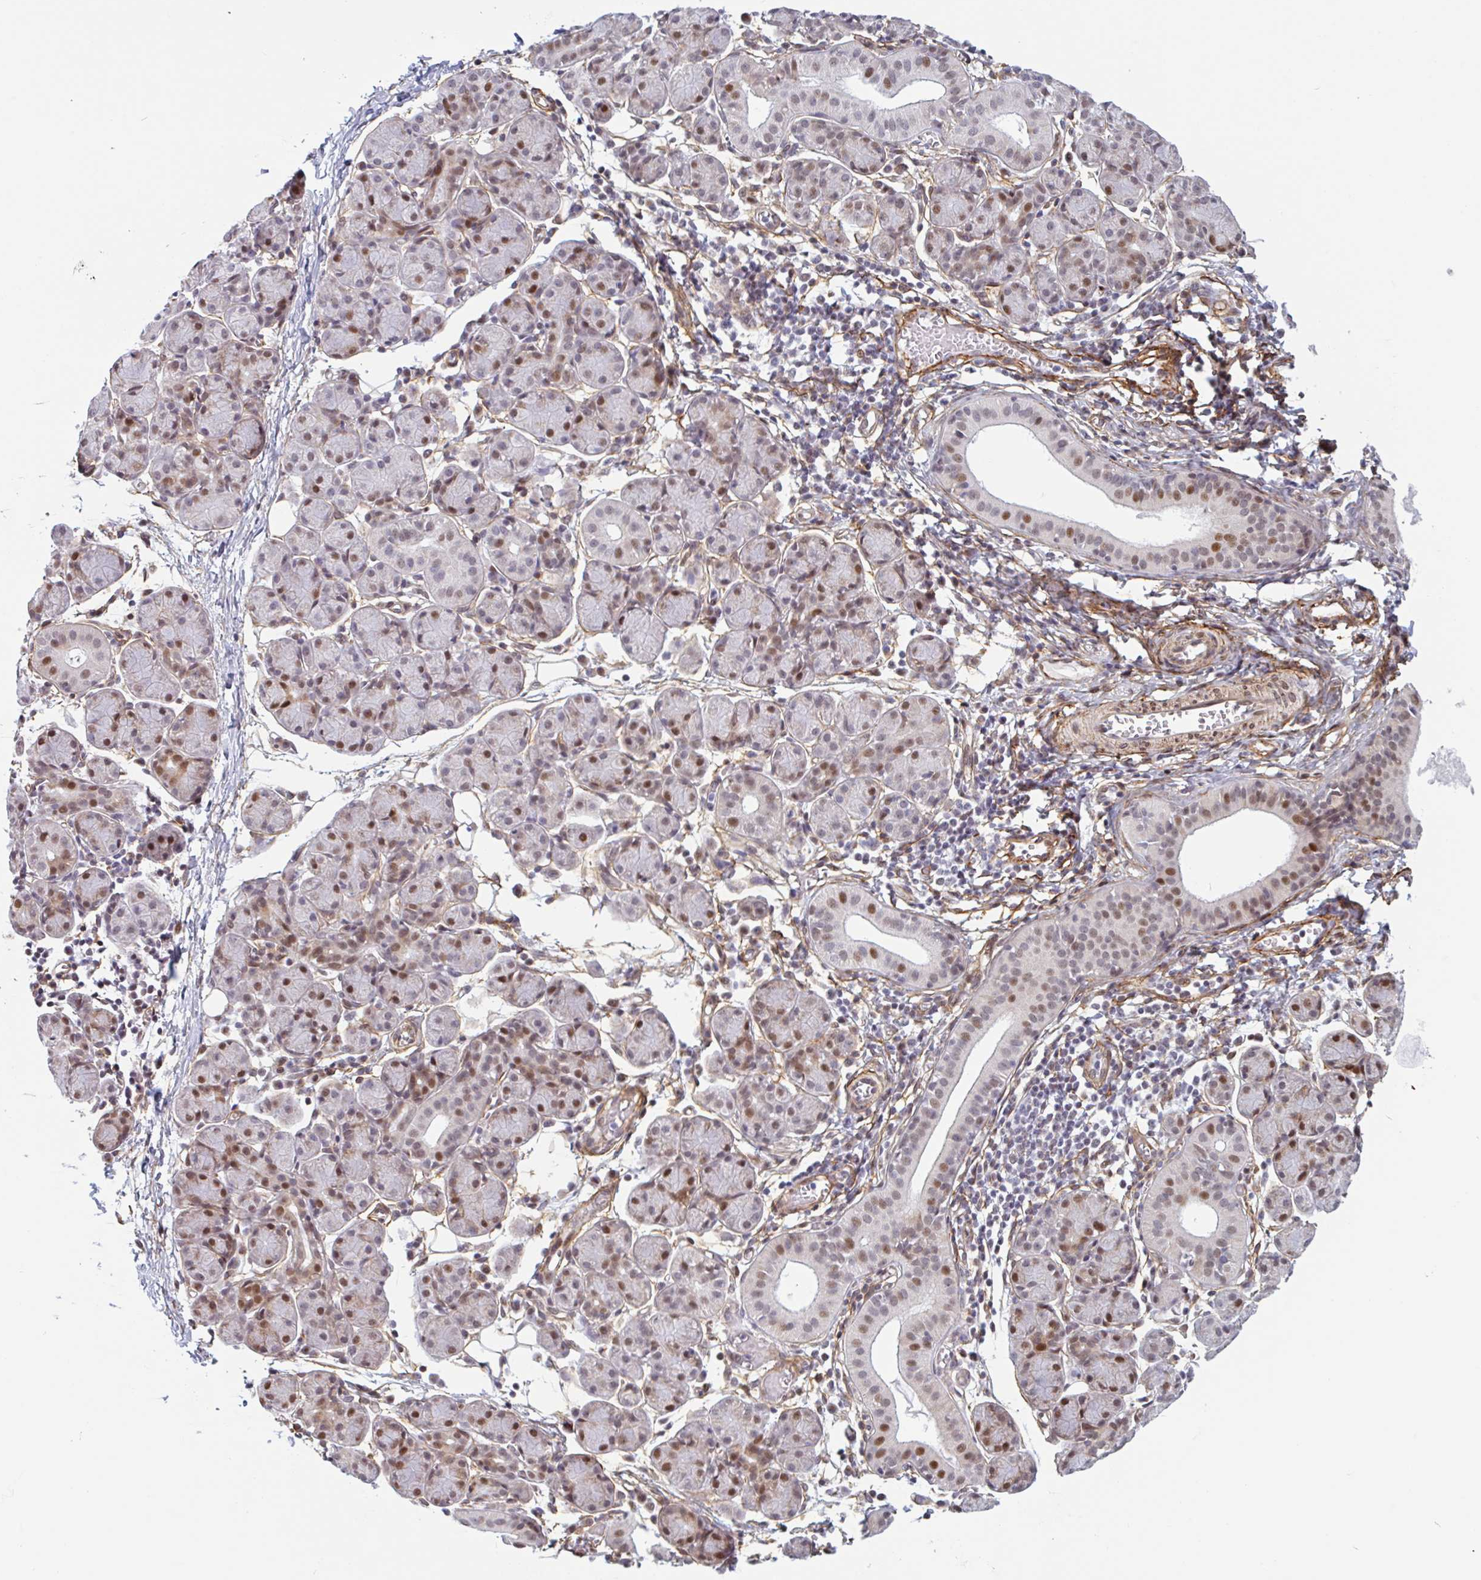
{"staining": {"intensity": "moderate", "quantity": "25%-75%", "location": "nuclear"}, "tissue": "salivary gland", "cell_type": "Glandular cells", "image_type": "normal", "snomed": [{"axis": "morphology", "description": "Normal tissue, NOS"}, {"axis": "morphology", "description": "Inflammation, NOS"}, {"axis": "topography", "description": "Lymph node"}, {"axis": "topography", "description": "Salivary gland"}], "caption": "This is a micrograph of IHC staining of unremarkable salivary gland, which shows moderate staining in the nuclear of glandular cells.", "gene": "TMEM119", "patient": {"sex": "male", "age": 3}}